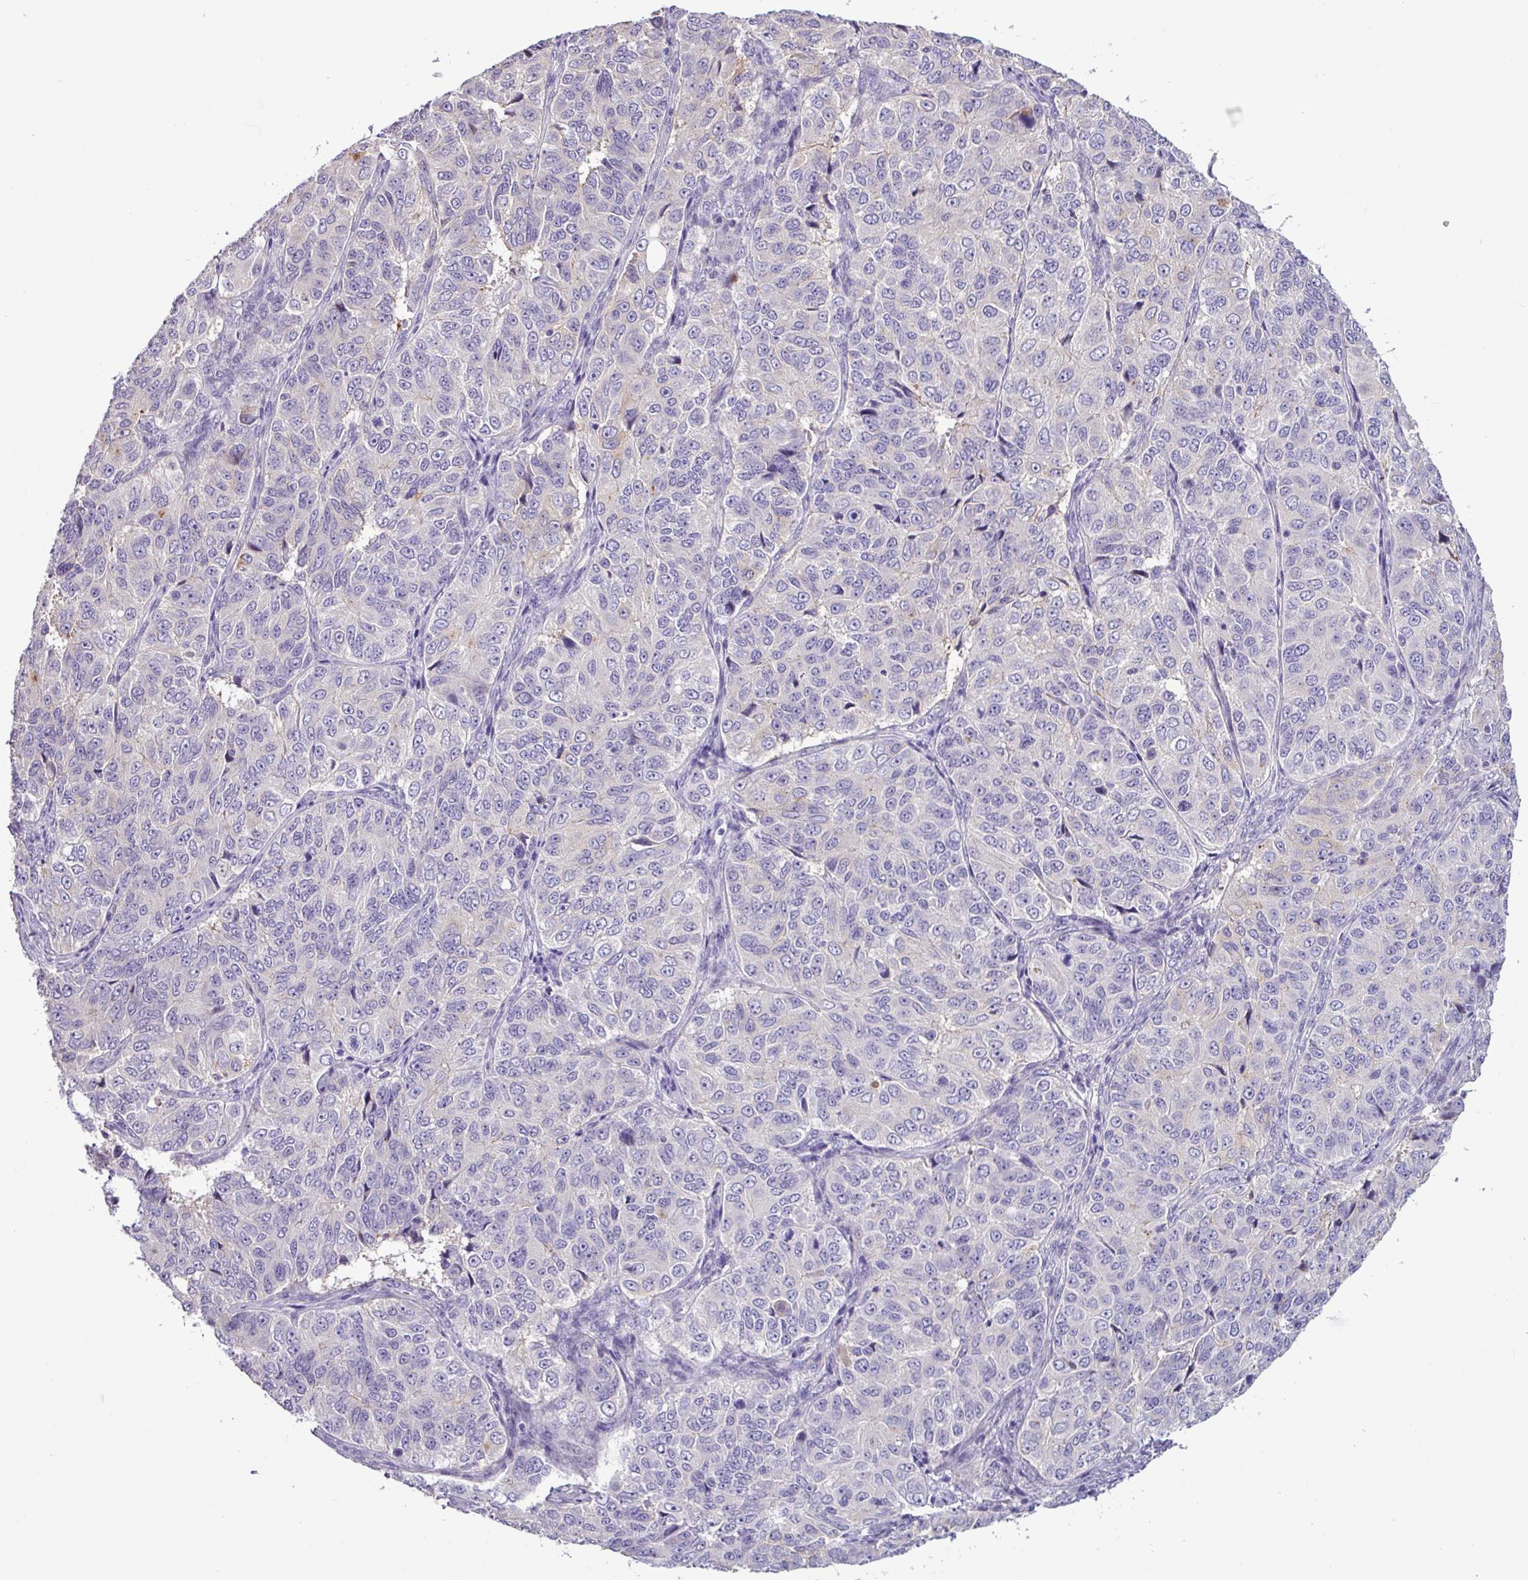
{"staining": {"intensity": "negative", "quantity": "none", "location": "none"}, "tissue": "ovarian cancer", "cell_type": "Tumor cells", "image_type": "cancer", "snomed": [{"axis": "morphology", "description": "Carcinoma, endometroid"}, {"axis": "topography", "description": "Ovary"}], "caption": "Tumor cells are negative for protein expression in human ovarian cancer (endometroid carcinoma).", "gene": "PNLDC1", "patient": {"sex": "female", "age": 51}}